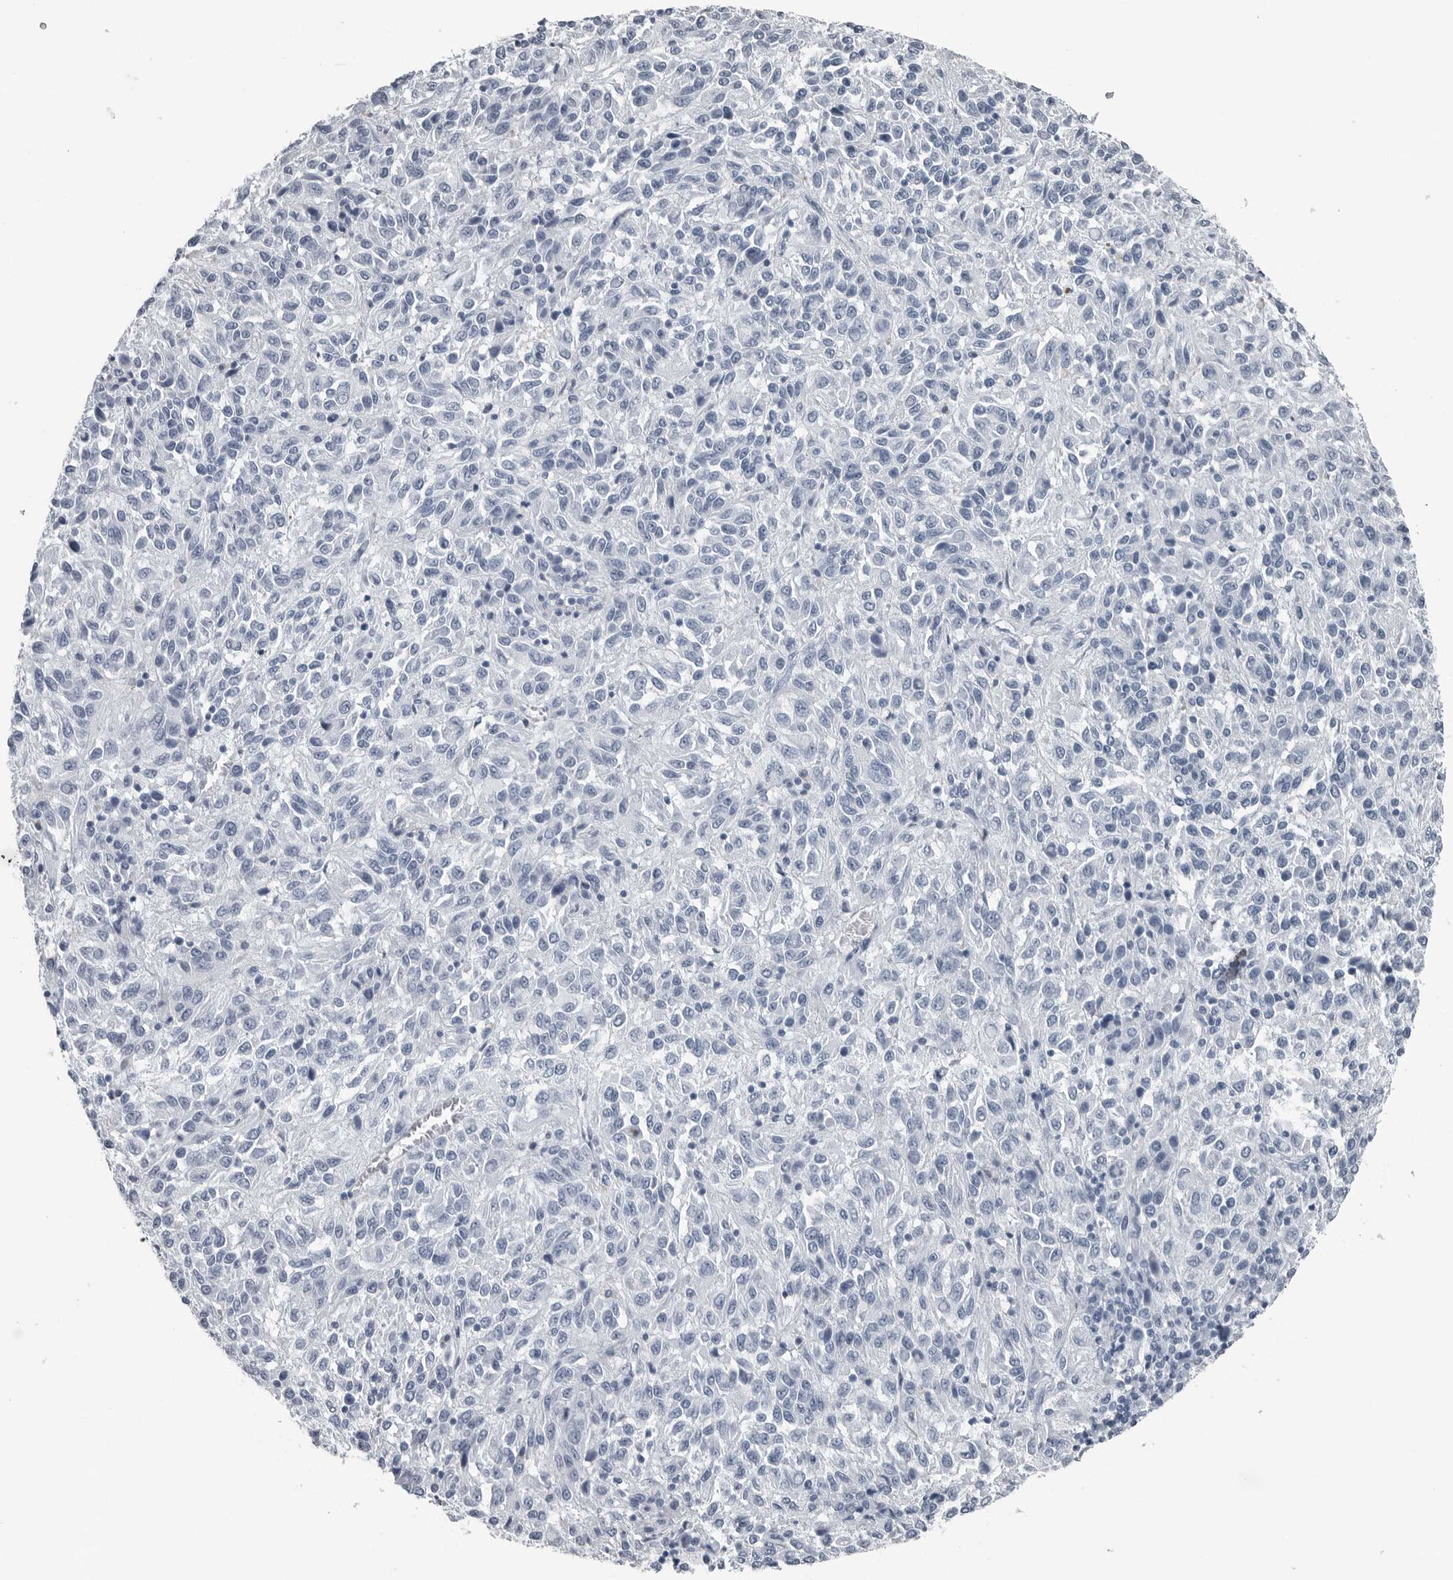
{"staining": {"intensity": "negative", "quantity": "none", "location": "none"}, "tissue": "melanoma", "cell_type": "Tumor cells", "image_type": "cancer", "snomed": [{"axis": "morphology", "description": "Malignant melanoma, Metastatic site"}, {"axis": "topography", "description": "Lung"}], "caption": "Malignant melanoma (metastatic site) stained for a protein using immunohistochemistry exhibits no positivity tumor cells.", "gene": "SPINK1", "patient": {"sex": "male", "age": 64}}